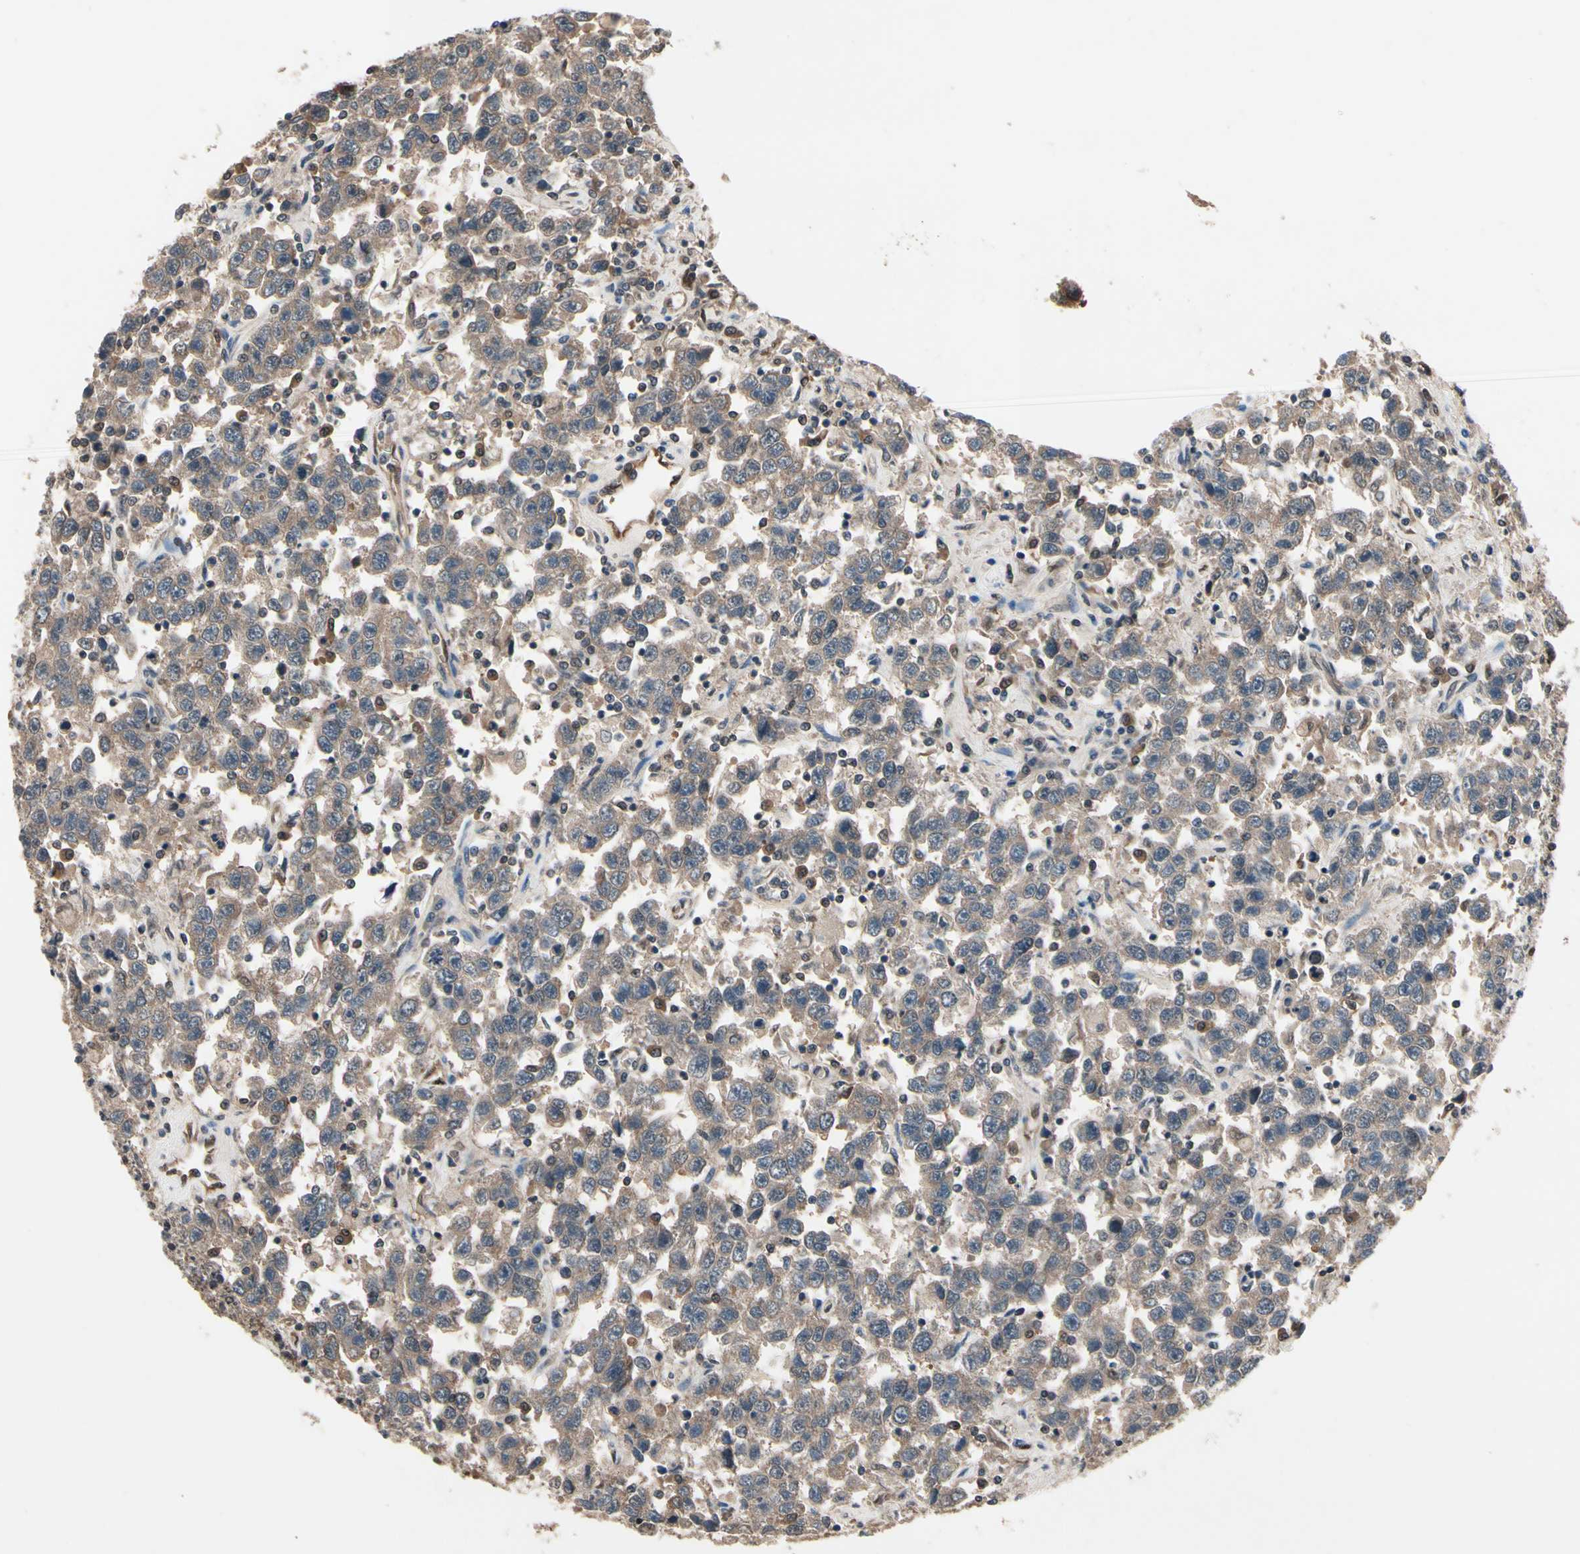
{"staining": {"intensity": "moderate", "quantity": ">75%", "location": "cytoplasmic/membranous"}, "tissue": "testis cancer", "cell_type": "Tumor cells", "image_type": "cancer", "snomed": [{"axis": "morphology", "description": "Seminoma, NOS"}, {"axis": "topography", "description": "Testis"}], "caption": "A brown stain labels moderate cytoplasmic/membranous staining of a protein in testis seminoma tumor cells.", "gene": "PRDX6", "patient": {"sex": "male", "age": 41}}